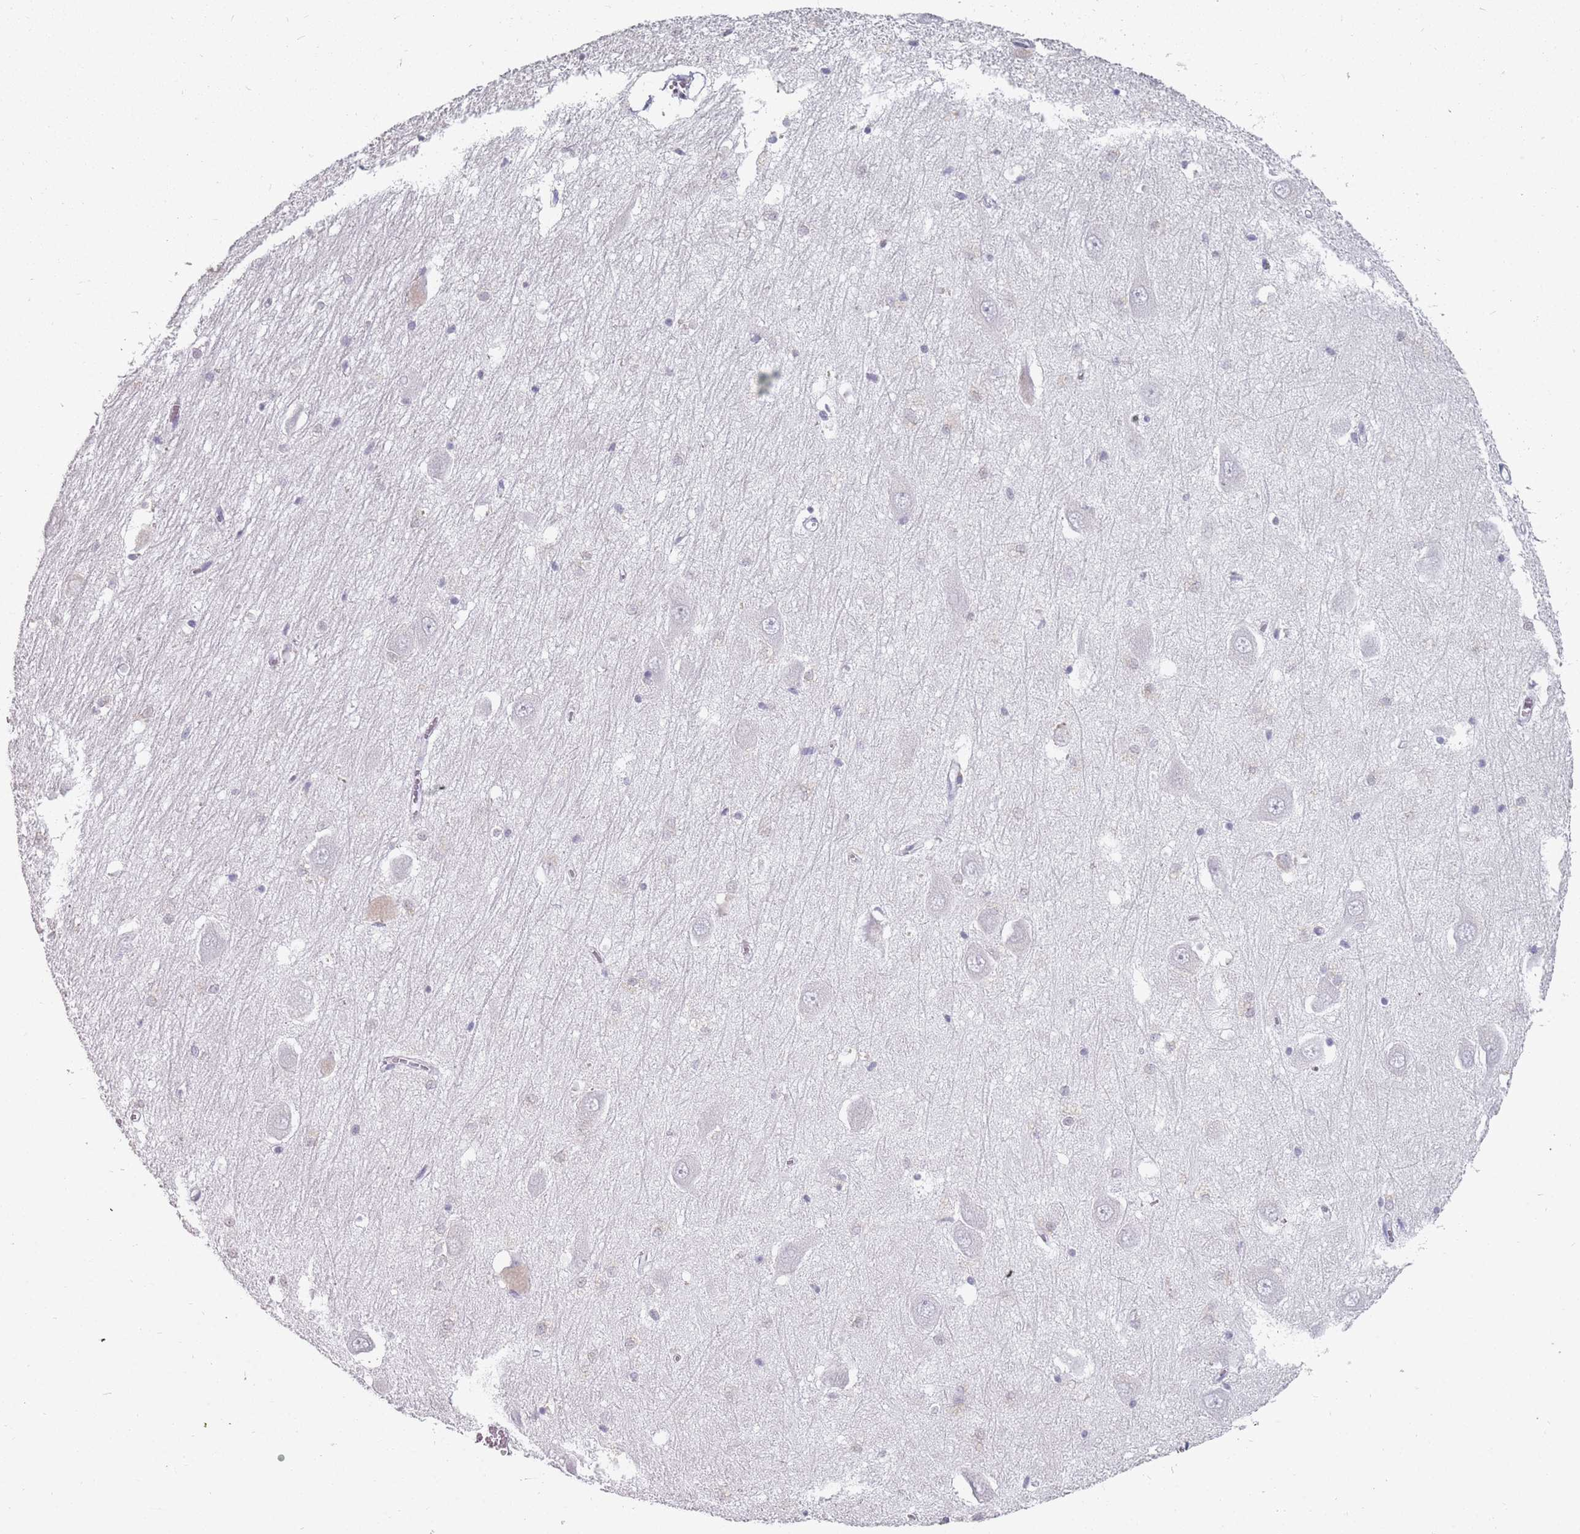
{"staining": {"intensity": "negative", "quantity": "none", "location": "none"}, "tissue": "hippocampus", "cell_type": "Glial cells", "image_type": "normal", "snomed": [{"axis": "morphology", "description": "Normal tissue, NOS"}, {"axis": "topography", "description": "Hippocampus"}], "caption": "Glial cells are negative for brown protein staining in unremarkable hippocampus. (Brightfield microscopy of DAB IHC at high magnification).", "gene": "DDX4", "patient": {"sex": "male", "age": 70}}